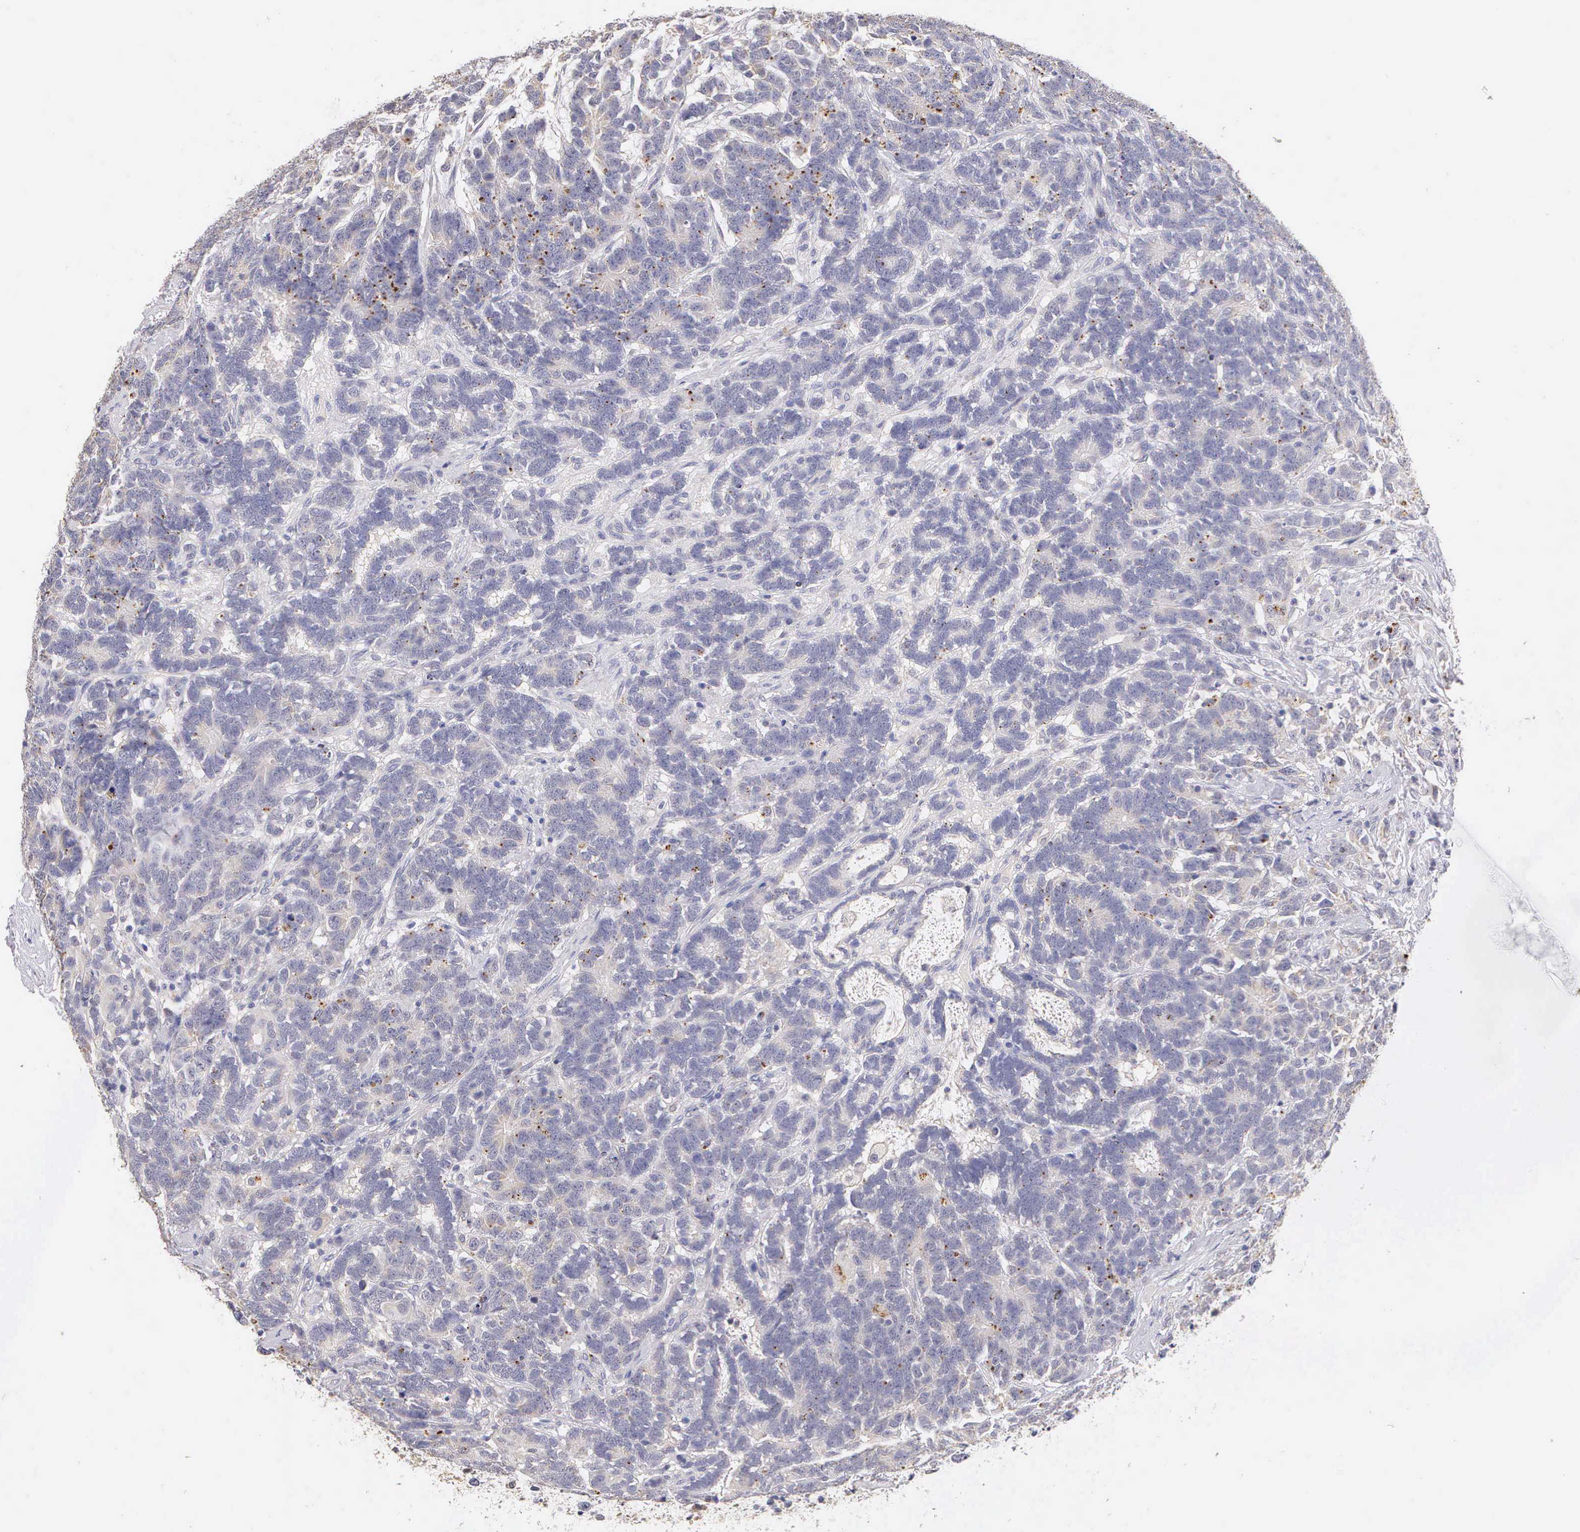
{"staining": {"intensity": "negative", "quantity": "none", "location": "none"}, "tissue": "testis cancer", "cell_type": "Tumor cells", "image_type": "cancer", "snomed": [{"axis": "morphology", "description": "Carcinoma, Embryonal, NOS"}, {"axis": "topography", "description": "Testis"}], "caption": "An IHC photomicrograph of testis cancer (embryonal carcinoma) is shown. There is no staining in tumor cells of testis cancer (embryonal carcinoma).", "gene": "ESR1", "patient": {"sex": "male", "age": 26}}